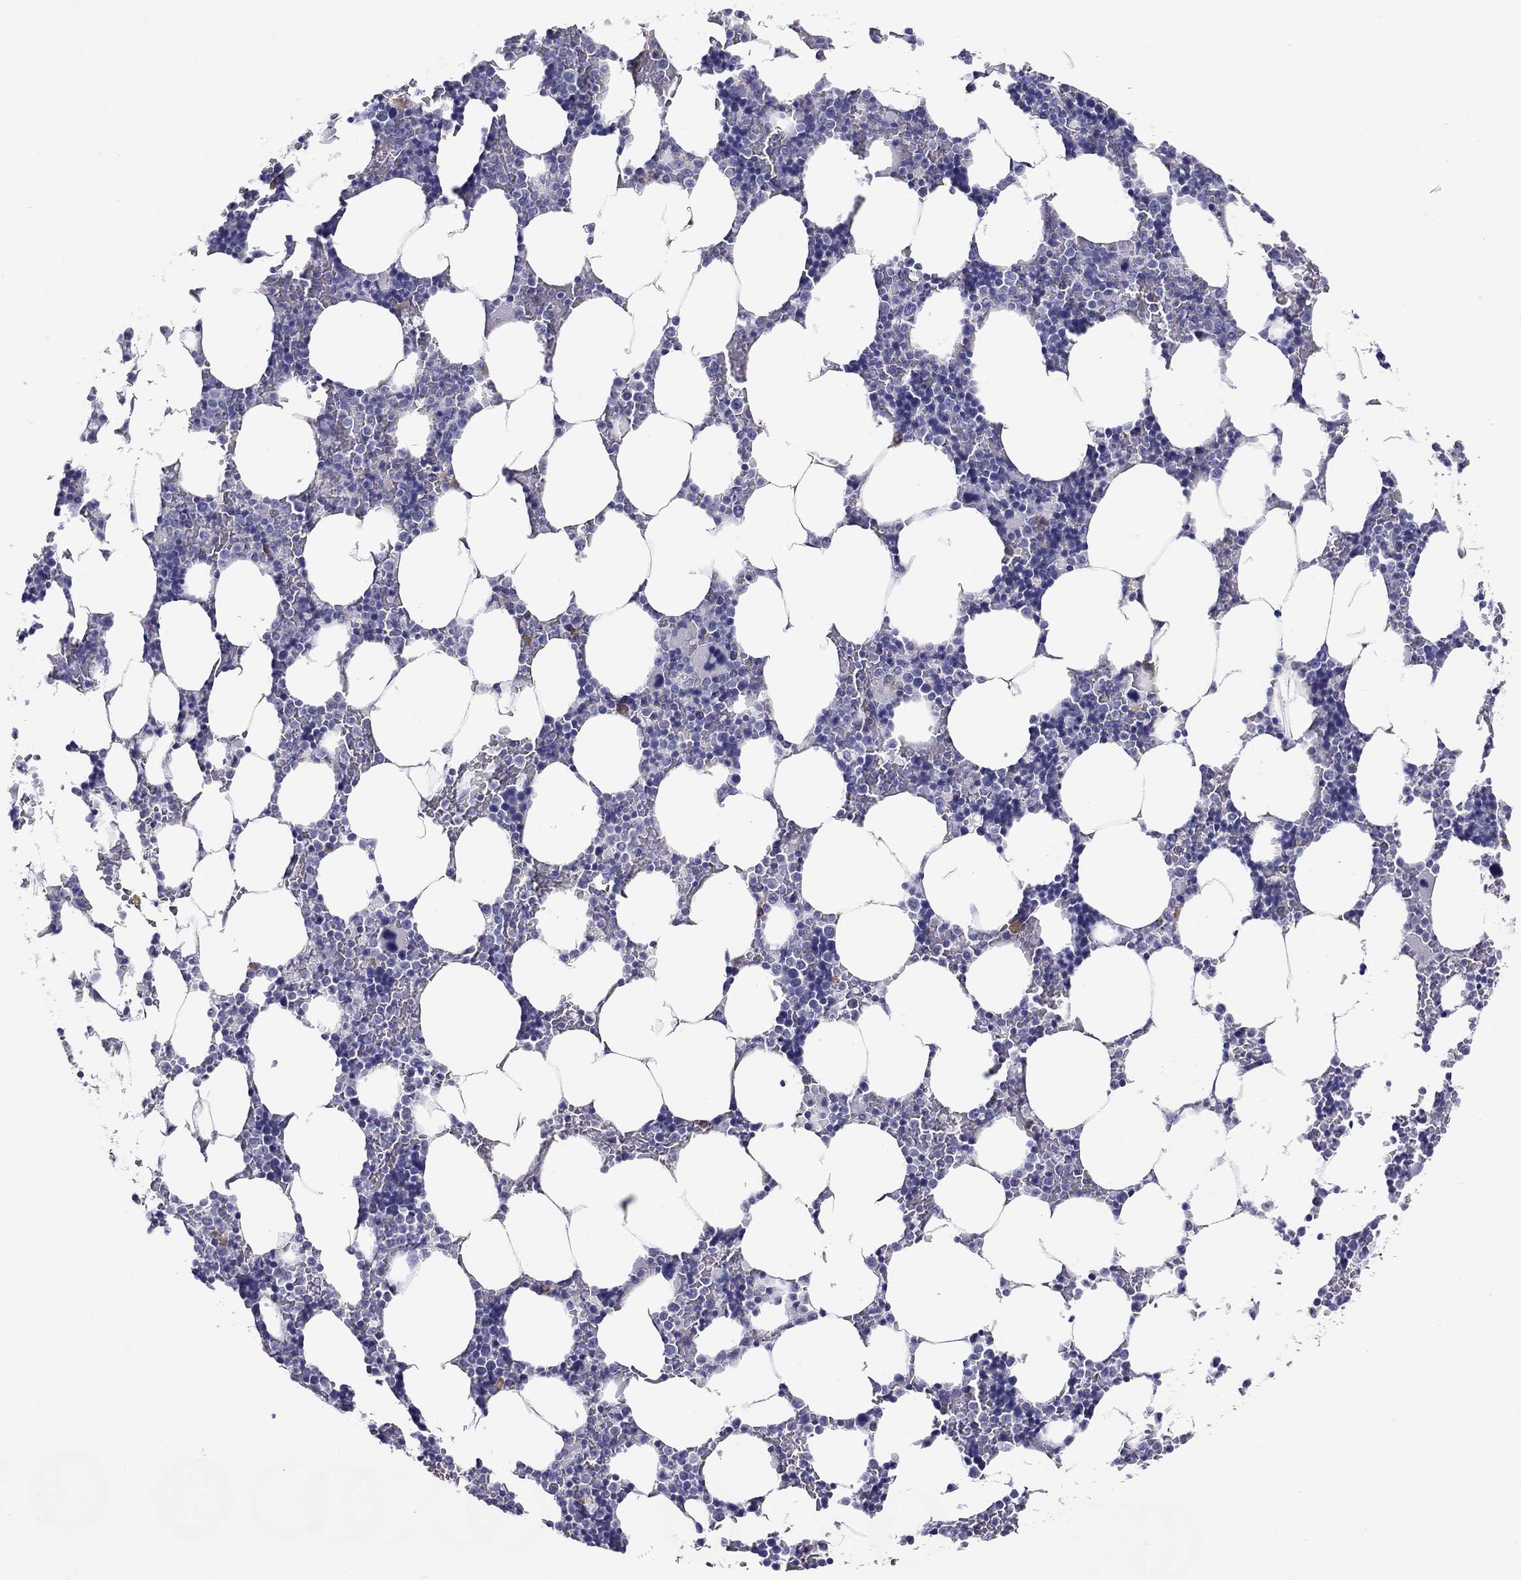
{"staining": {"intensity": "weak", "quantity": "<25%", "location": "cytoplasmic/membranous"}, "tissue": "bone marrow", "cell_type": "Hematopoietic cells", "image_type": "normal", "snomed": [{"axis": "morphology", "description": "Normal tissue, NOS"}, {"axis": "topography", "description": "Bone marrow"}], "caption": "The immunohistochemistry (IHC) micrograph has no significant positivity in hematopoietic cells of bone marrow.", "gene": "CALHM1", "patient": {"sex": "male", "age": 51}}